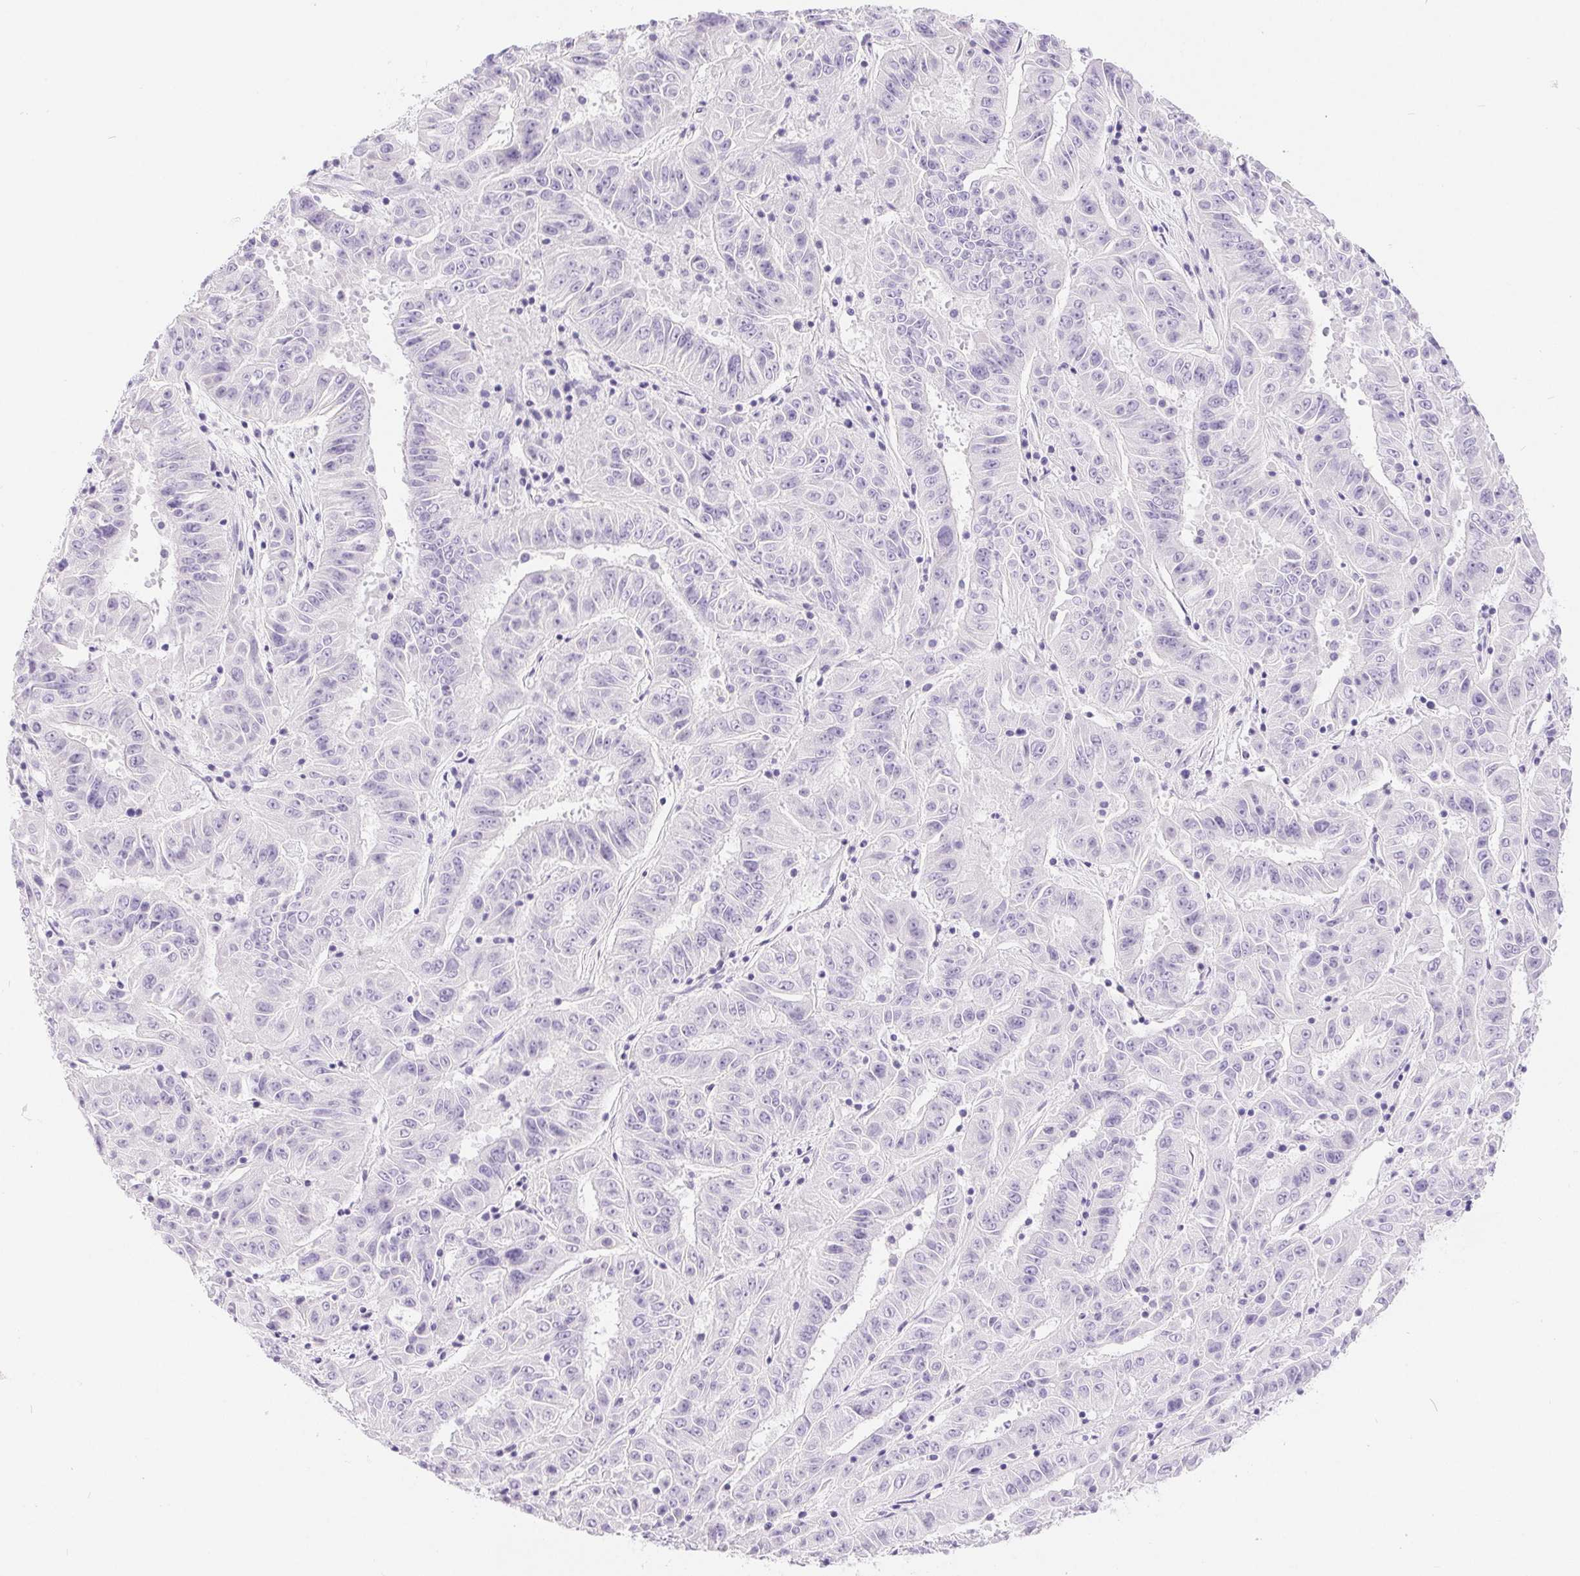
{"staining": {"intensity": "negative", "quantity": "none", "location": "none"}, "tissue": "pancreatic cancer", "cell_type": "Tumor cells", "image_type": "cancer", "snomed": [{"axis": "morphology", "description": "Adenocarcinoma, NOS"}, {"axis": "topography", "description": "Pancreas"}], "caption": "IHC of pancreatic adenocarcinoma shows no positivity in tumor cells.", "gene": "XDH", "patient": {"sex": "male", "age": 63}}